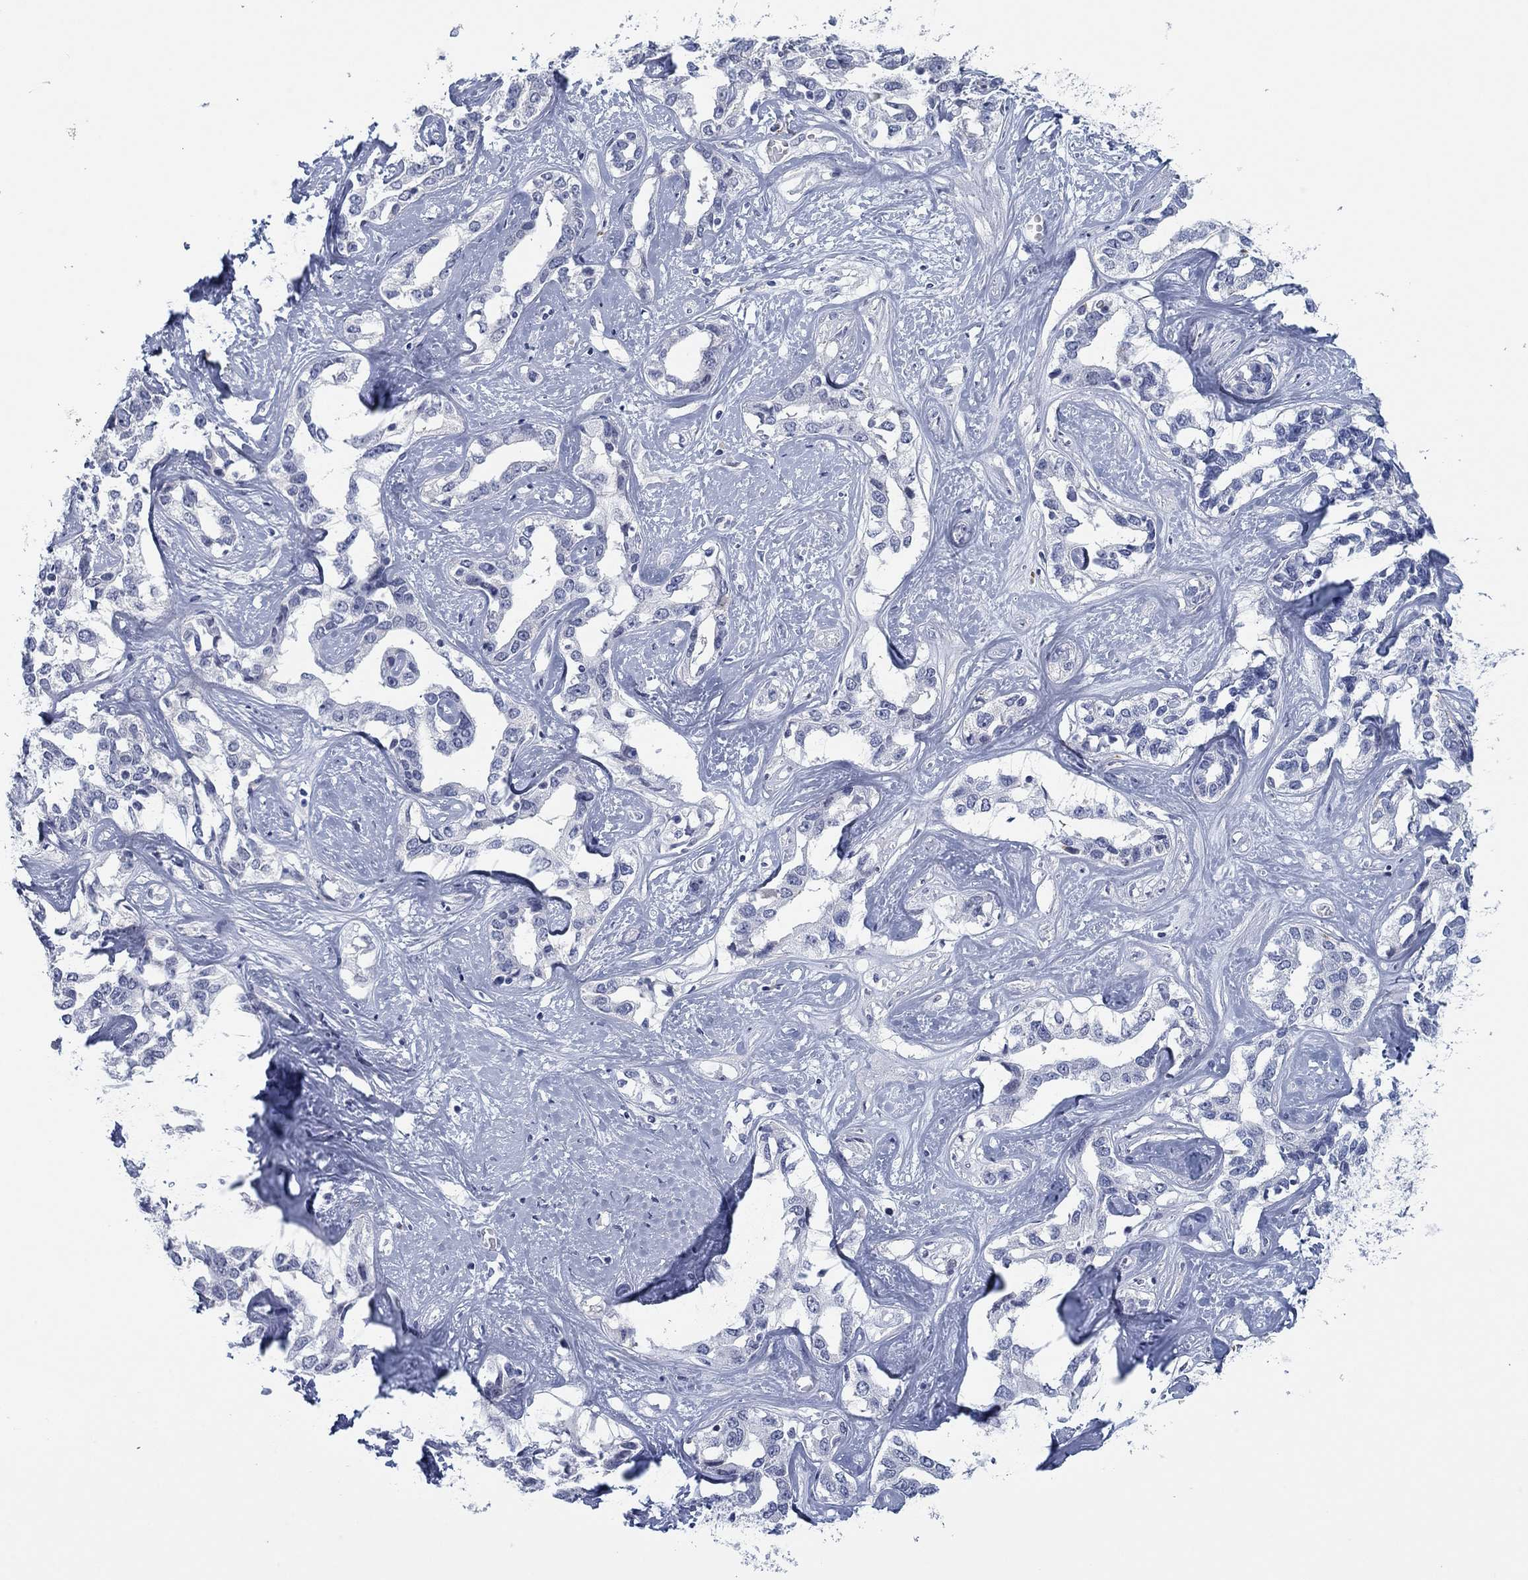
{"staining": {"intensity": "negative", "quantity": "none", "location": "none"}, "tissue": "liver cancer", "cell_type": "Tumor cells", "image_type": "cancer", "snomed": [{"axis": "morphology", "description": "Cholangiocarcinoma"}, {"axis": "topography", "description": "Liver"}], "caption": "DAB (3,3'-diaminobenzidine) immunohistochemical staining of human liver cancer shows no significant positivity in tumor cells.", "gene": "DNAL1", "patient": {"sex": "male", "age": 59}}